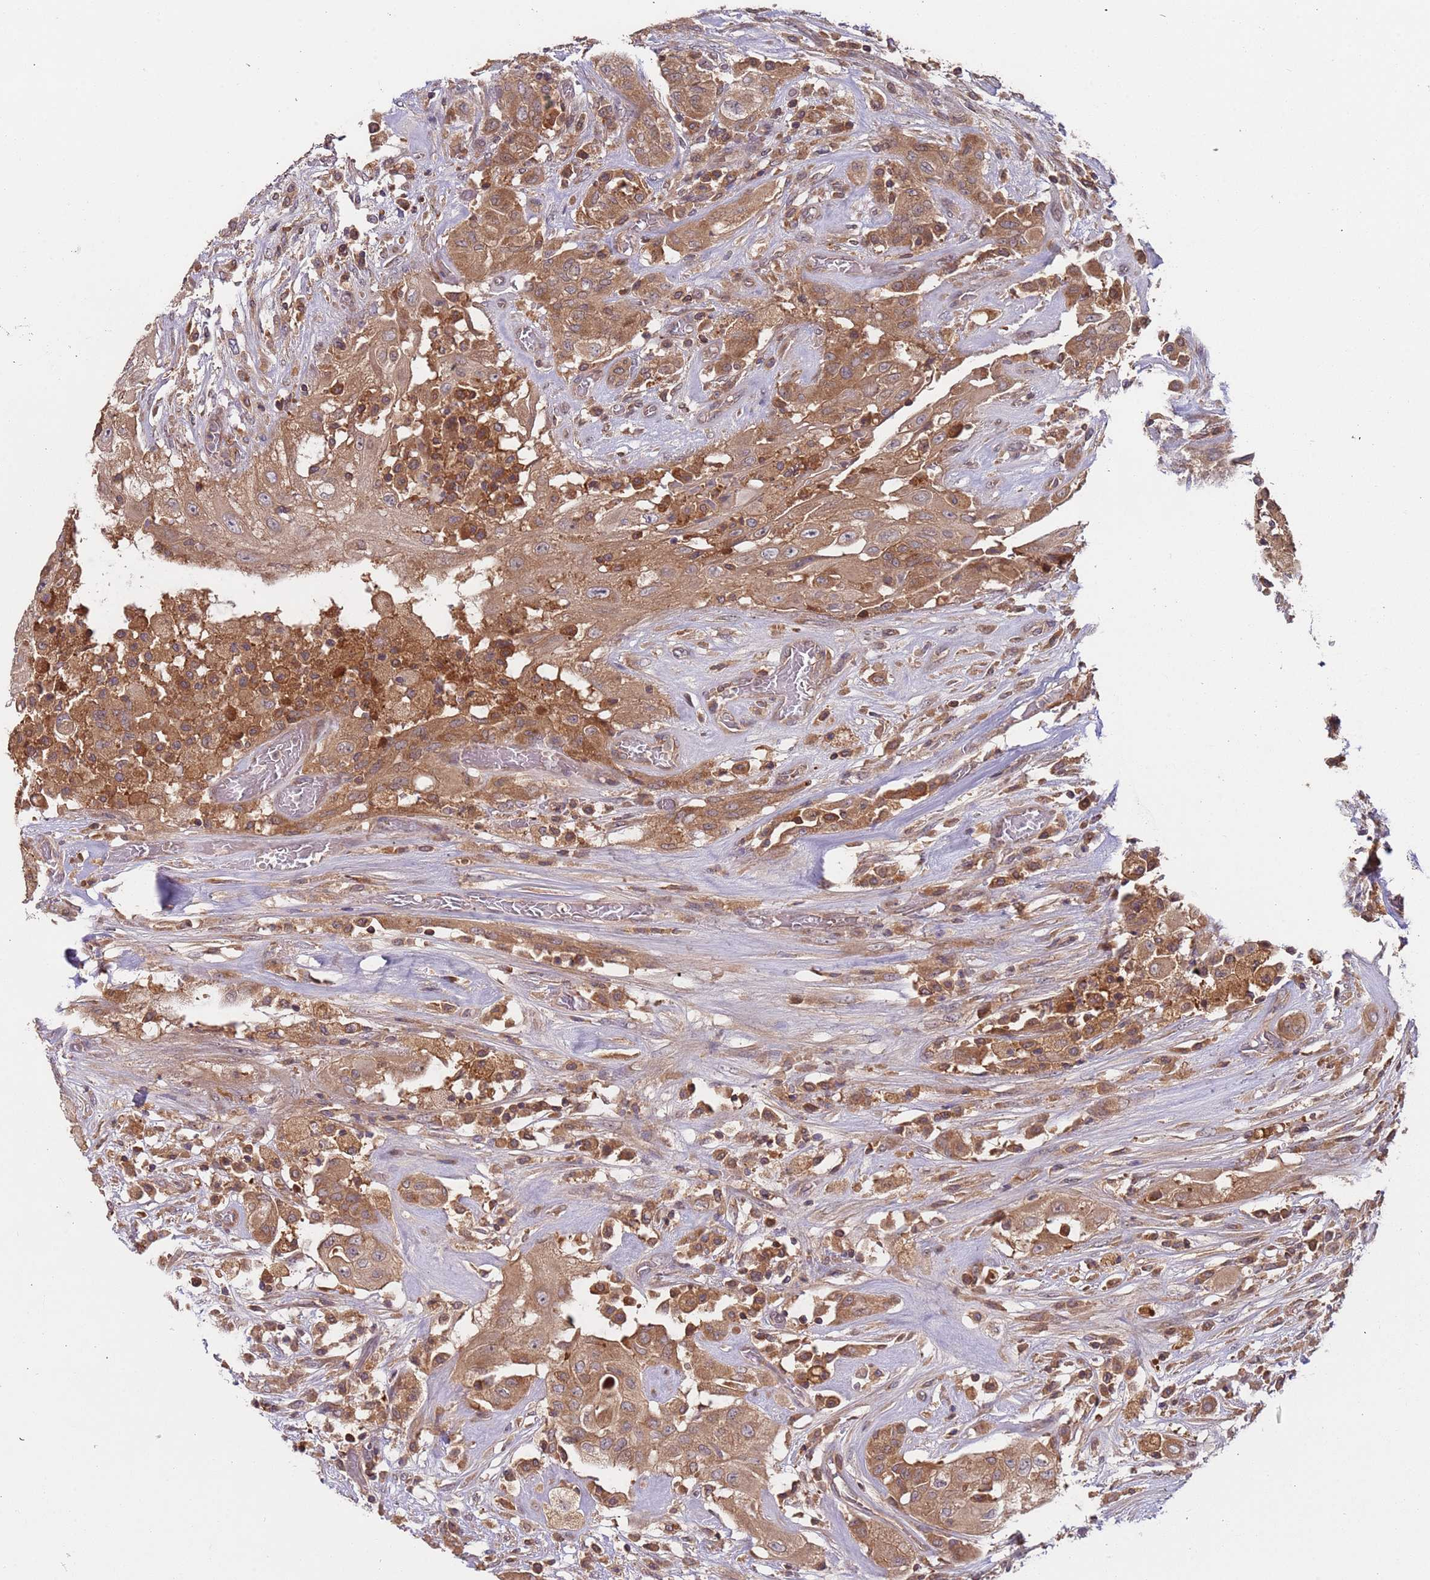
{"staining": {"intensity": "moderate", "quantity": ">75%", "location": "cytoplasmic/membranous"}, "tissue": "thyroid cancer", "cell_type": "Tumor cells", "image_type": "cancer", "snomed": [{"axis": "morphology", "description": "Papillary adenocarcinoma, NOS"}, {"axis": "topography", "description": "Thyroid gland"}], "caption": "About >75% of tumor cells in papillary adenocarcinoma (thyroid) reveal moderate cytoplasmic/membranous protein positivity as visualized by brown immunohistochemical staining.", "gene": "OR5A2", "patient": {"sex": "female", "age": 59}}